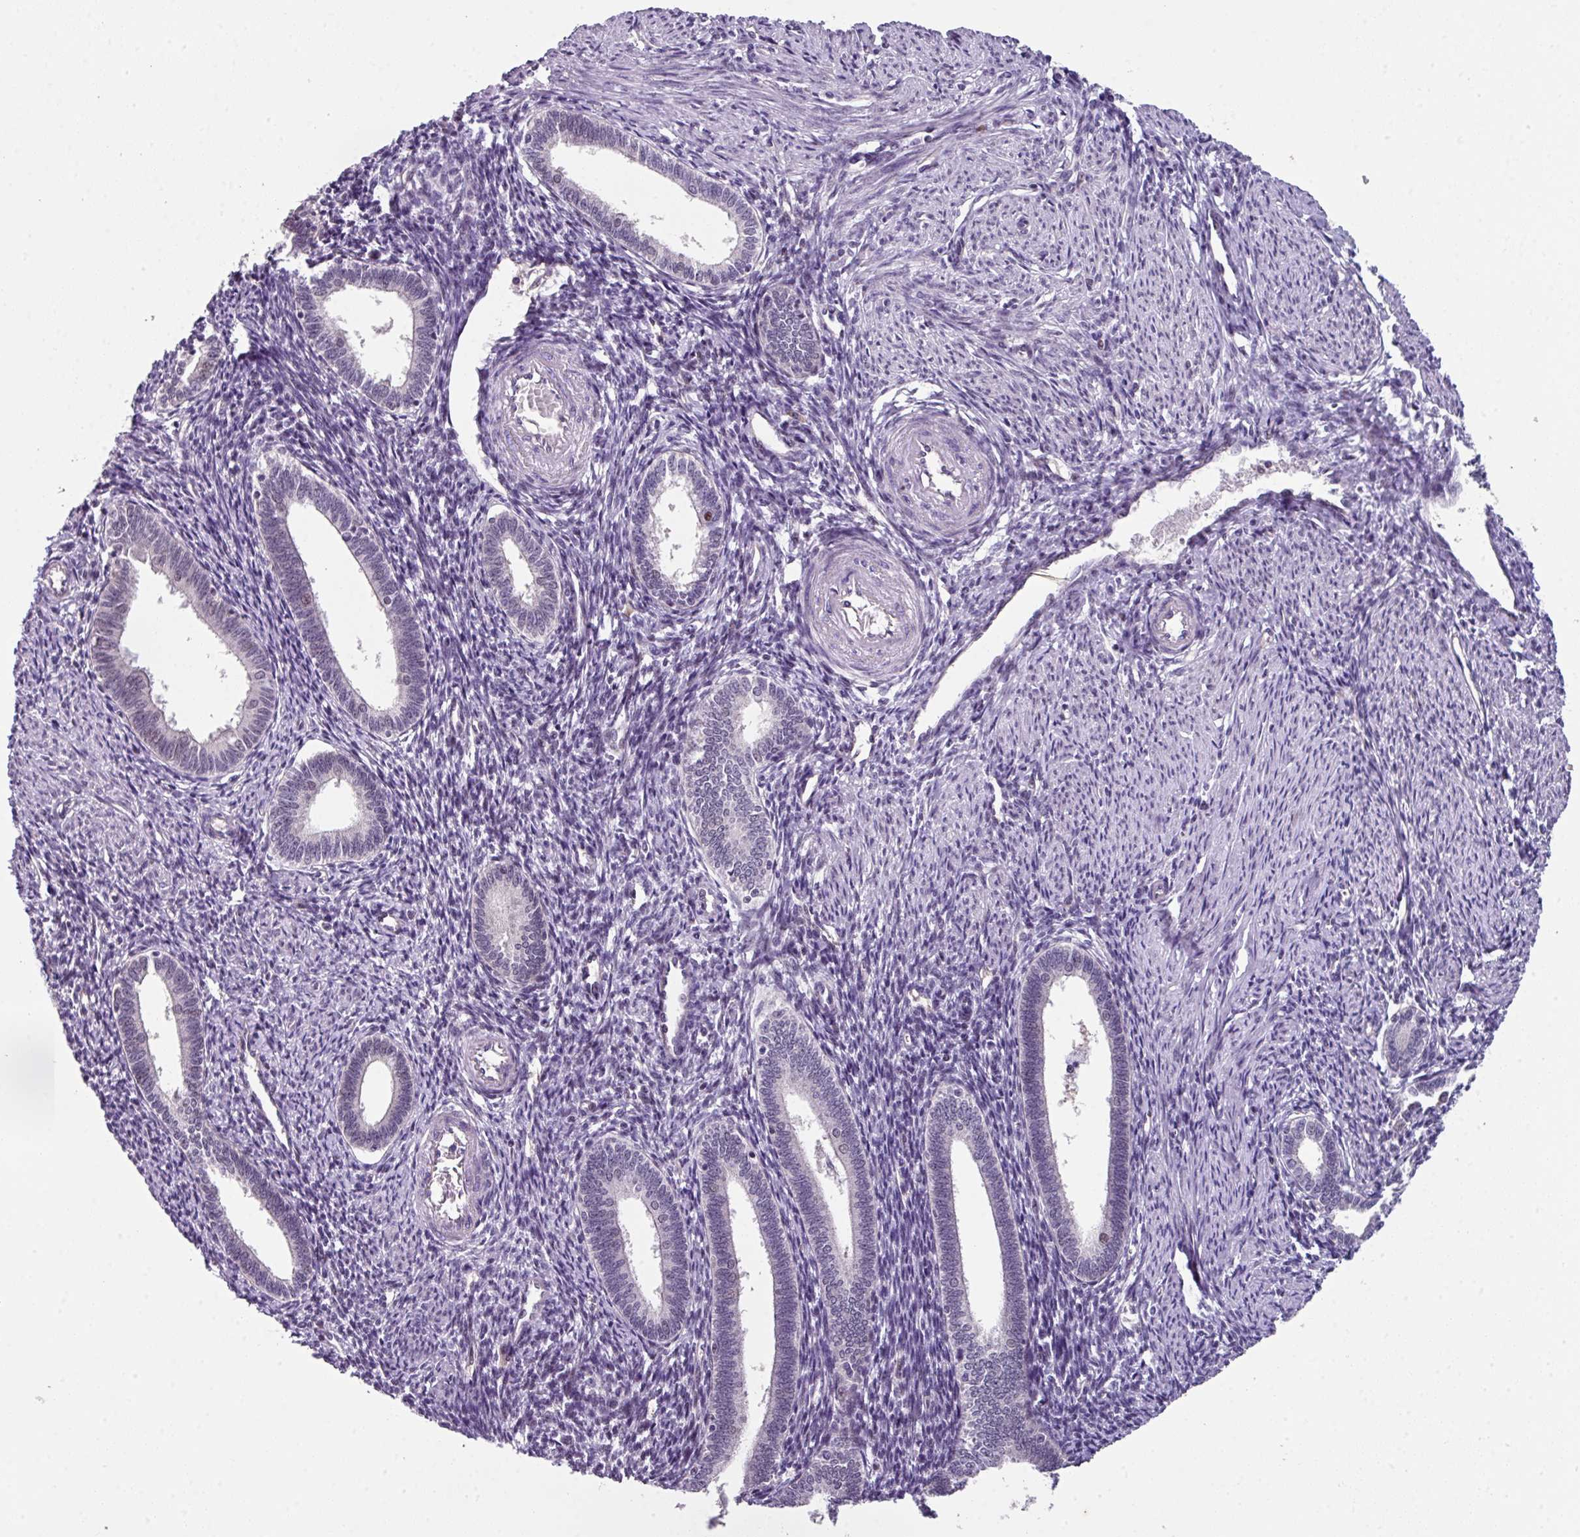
{"staining": {"intensity": "negative", "quantity": "none", "location": "none"}, "tissue": "endometrium", "cell_type": "Cells in endometrial stroma", "image_type": "normal", "snomed": [{"axis": "morphology", "description": "Normal tissue, NOS"}, {"axis": "topography", "description": "Endometrium"}], "caption": "The IHC histopathology image has no significant expression in cells in endometrial stroma of endometrium. (DAB (3,3'-diaminobenzidine) immunohistochemistry, high magnification).", "gene": "ZFP3", "patient": {"sex": "female", "age": 41}}